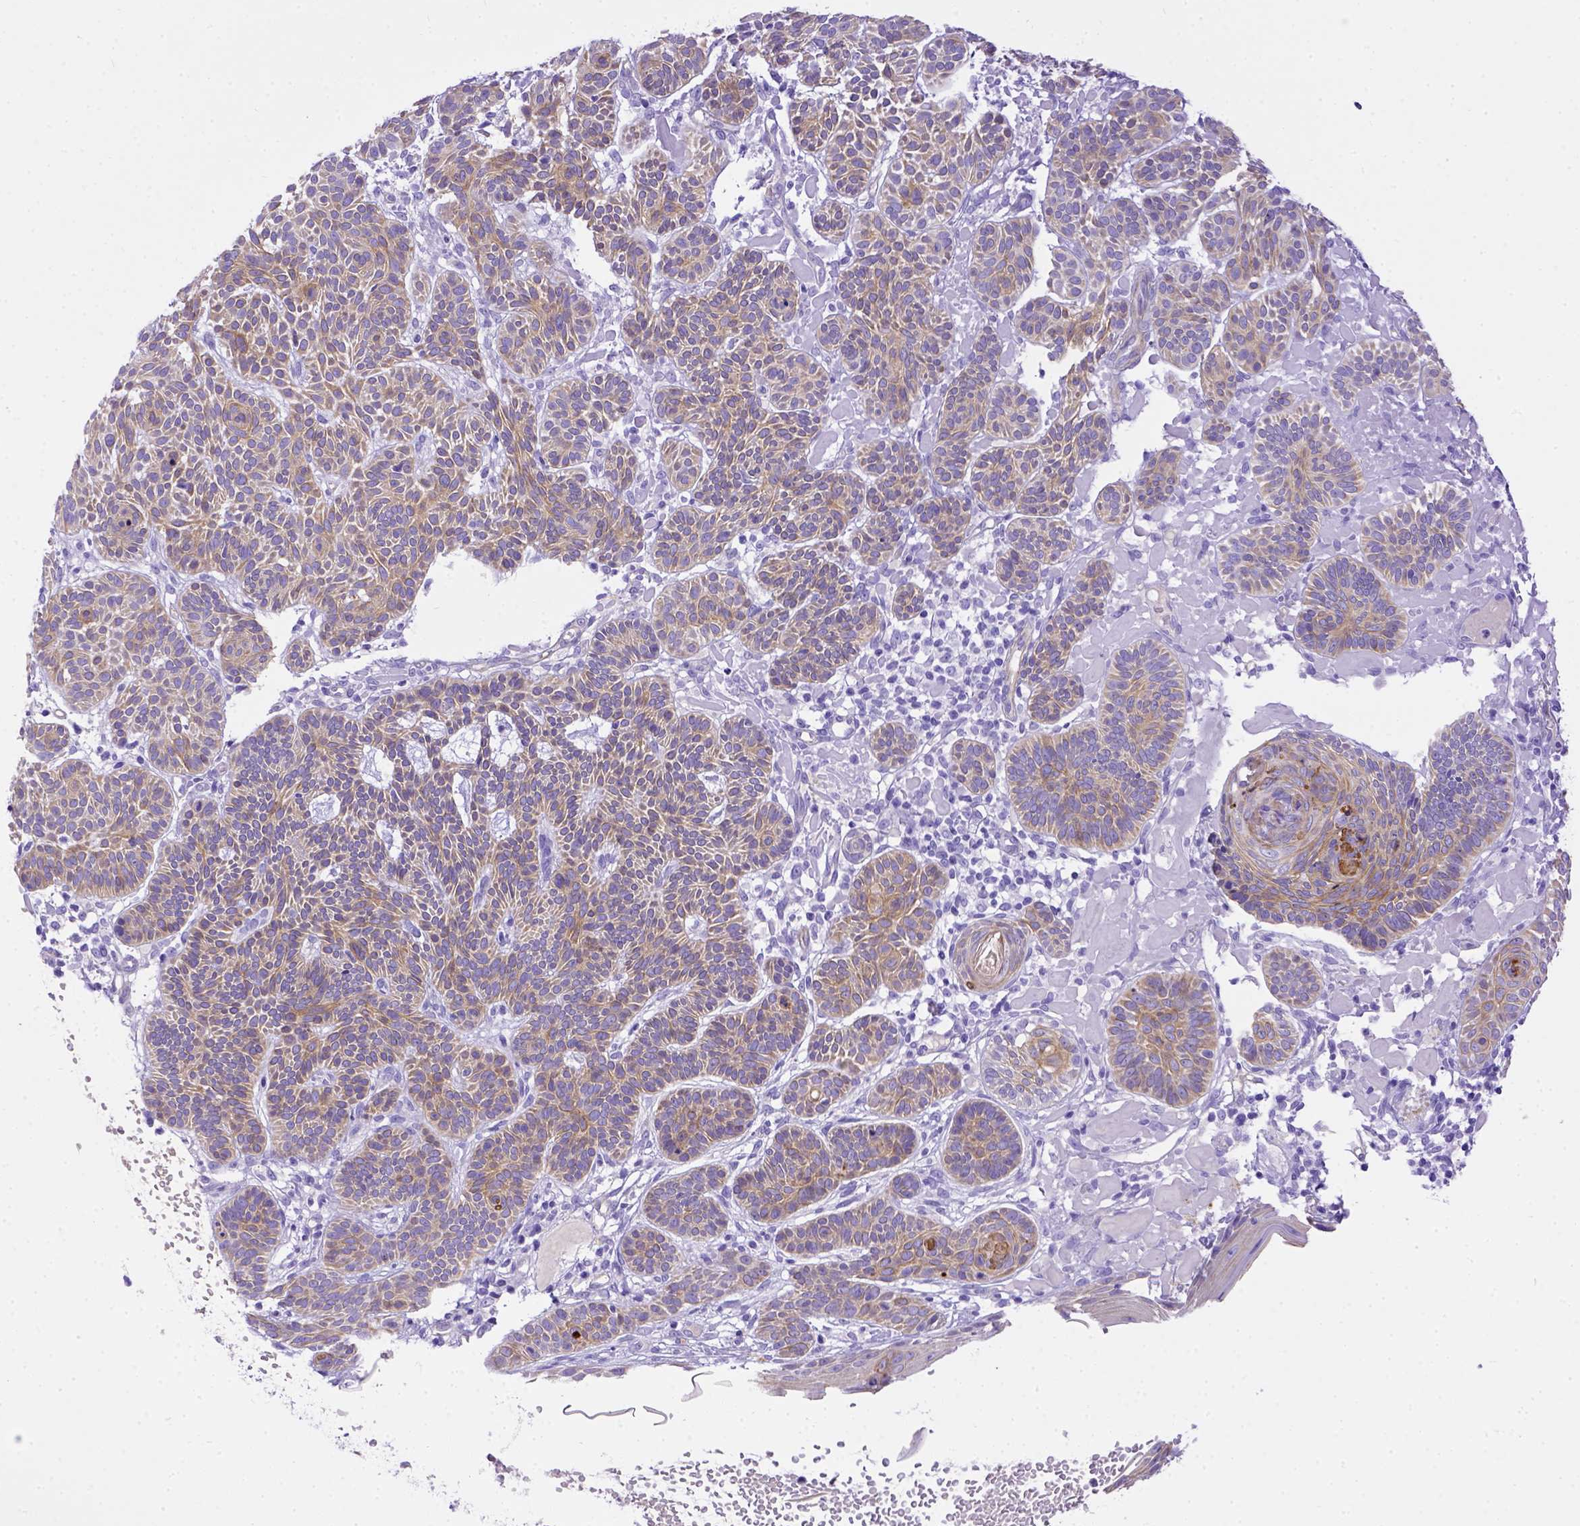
{"staining": {"intensity": "weak", "quantity": ">75%", "location": "cytoplasmic/membranous"}, "tissue": "skin cancer", "cell_type": "Tumor cells", "image_type": "cancer", "snomed": [{"axis": "morphology", "description": "Basal cell carcinoma"}, {"axis": "topography", "description": "Skin"}], "caption": "Immunohistochemistry (IHC) histopathology image of human skin cancer stained for a protein (brown), which reveals low levels of weak cytoplasmic/membranous staining in approximately >75% of tumor cells.", "gene": "LRRC18", "patient": {"sex": "male", "age": 85}}